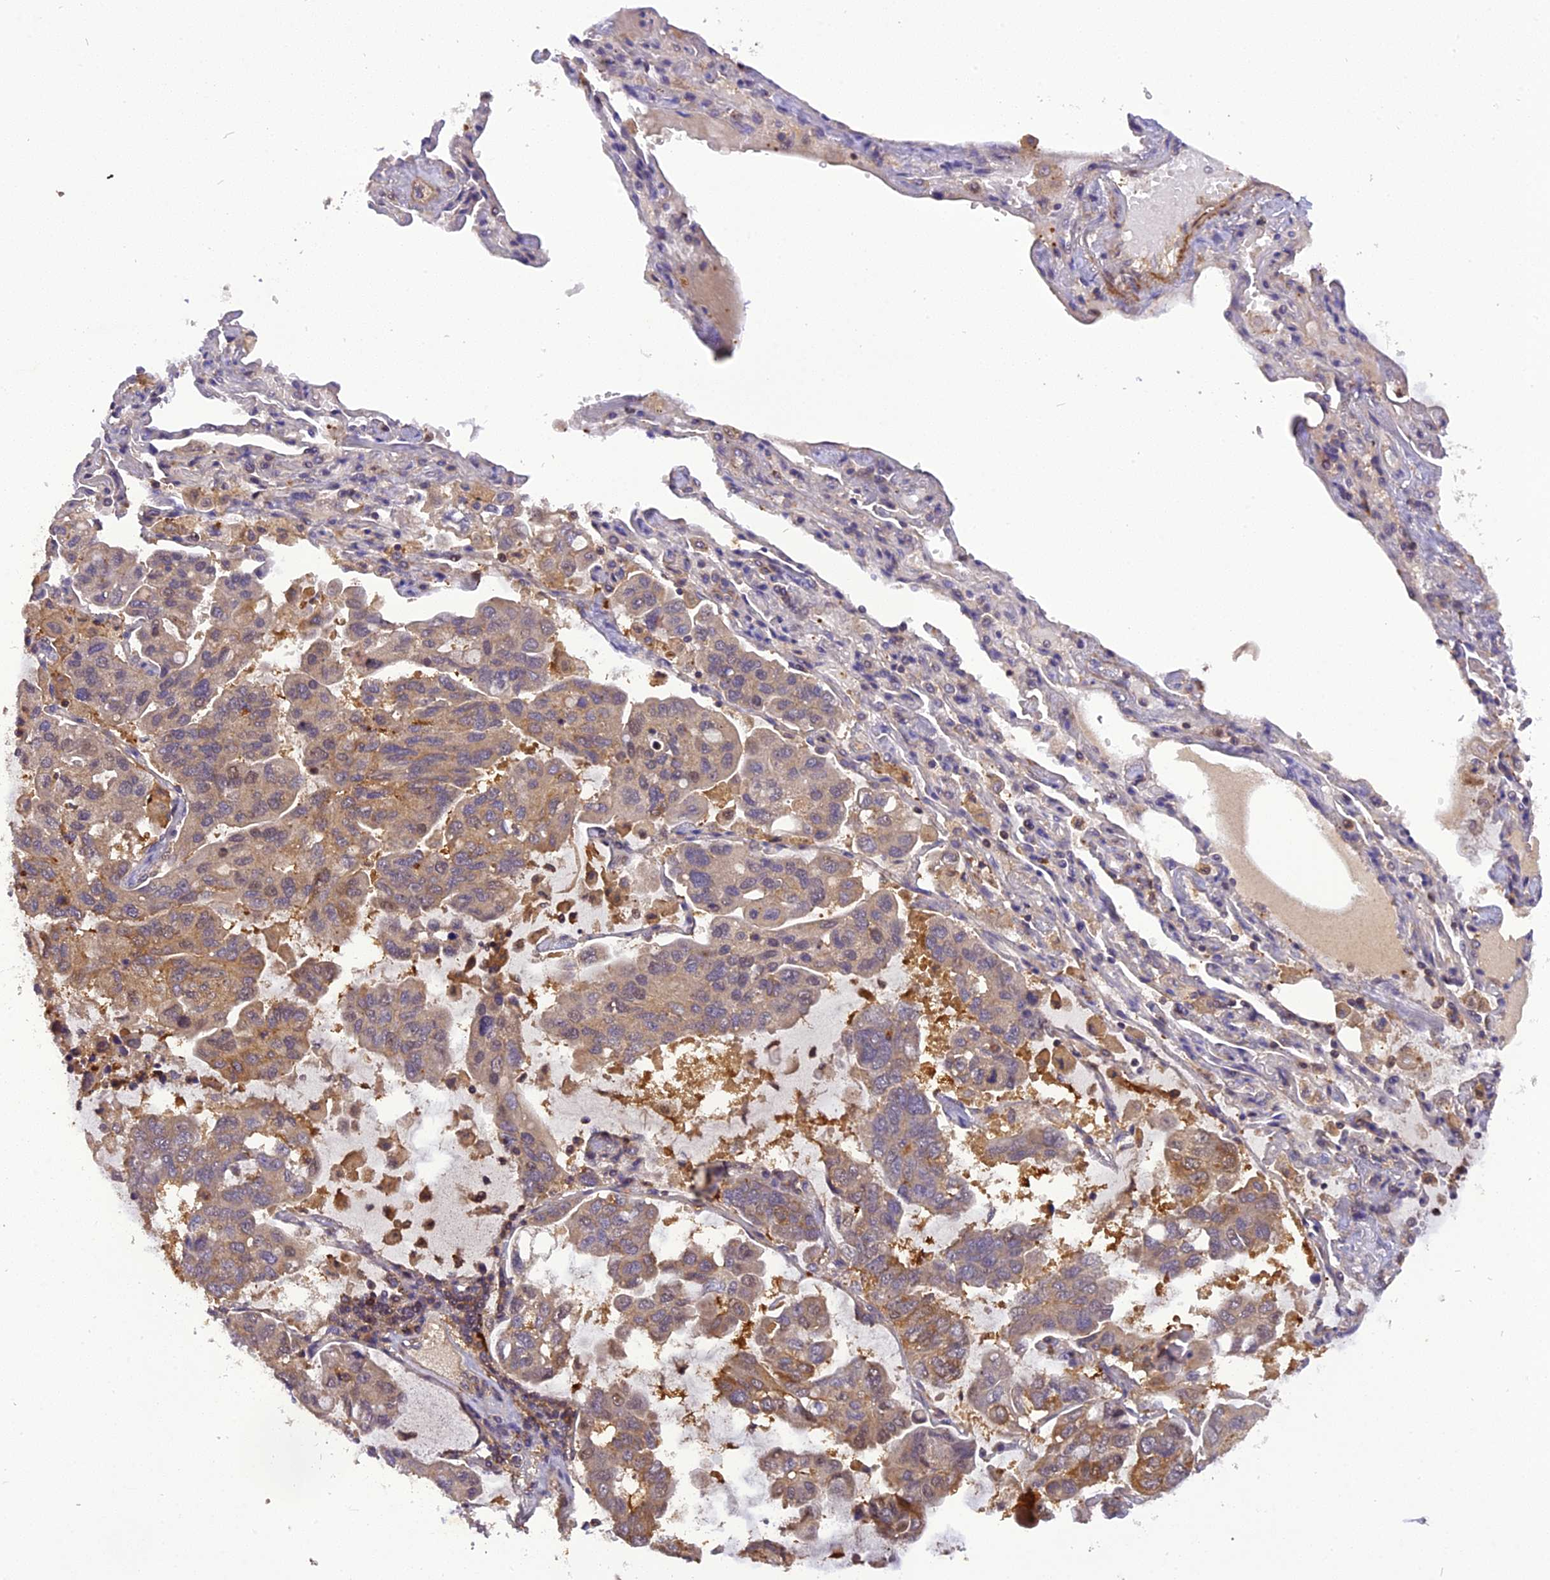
{"staining": {"intensity": "weak", "quantity": "25%-75%", "location": "cytoplasmic/membranous"}, "tissue": "lung cancer", "cell_type": "Tumor cells", "image_type": "cancer", "snomed": [{"axis": "morphology", "description": "Adenocarcinoma, NOS"}, {"axis": "topography", "description": "Lung"}], "caption": "Weak cytoplasmic/membranous staining for a protein is appreciated in approximately 25%-75% of tumor cells of adenocarcinoma (lung) using IHC.", "gene": "STOML1", "patient": {"sex": "male", "age": 64}}